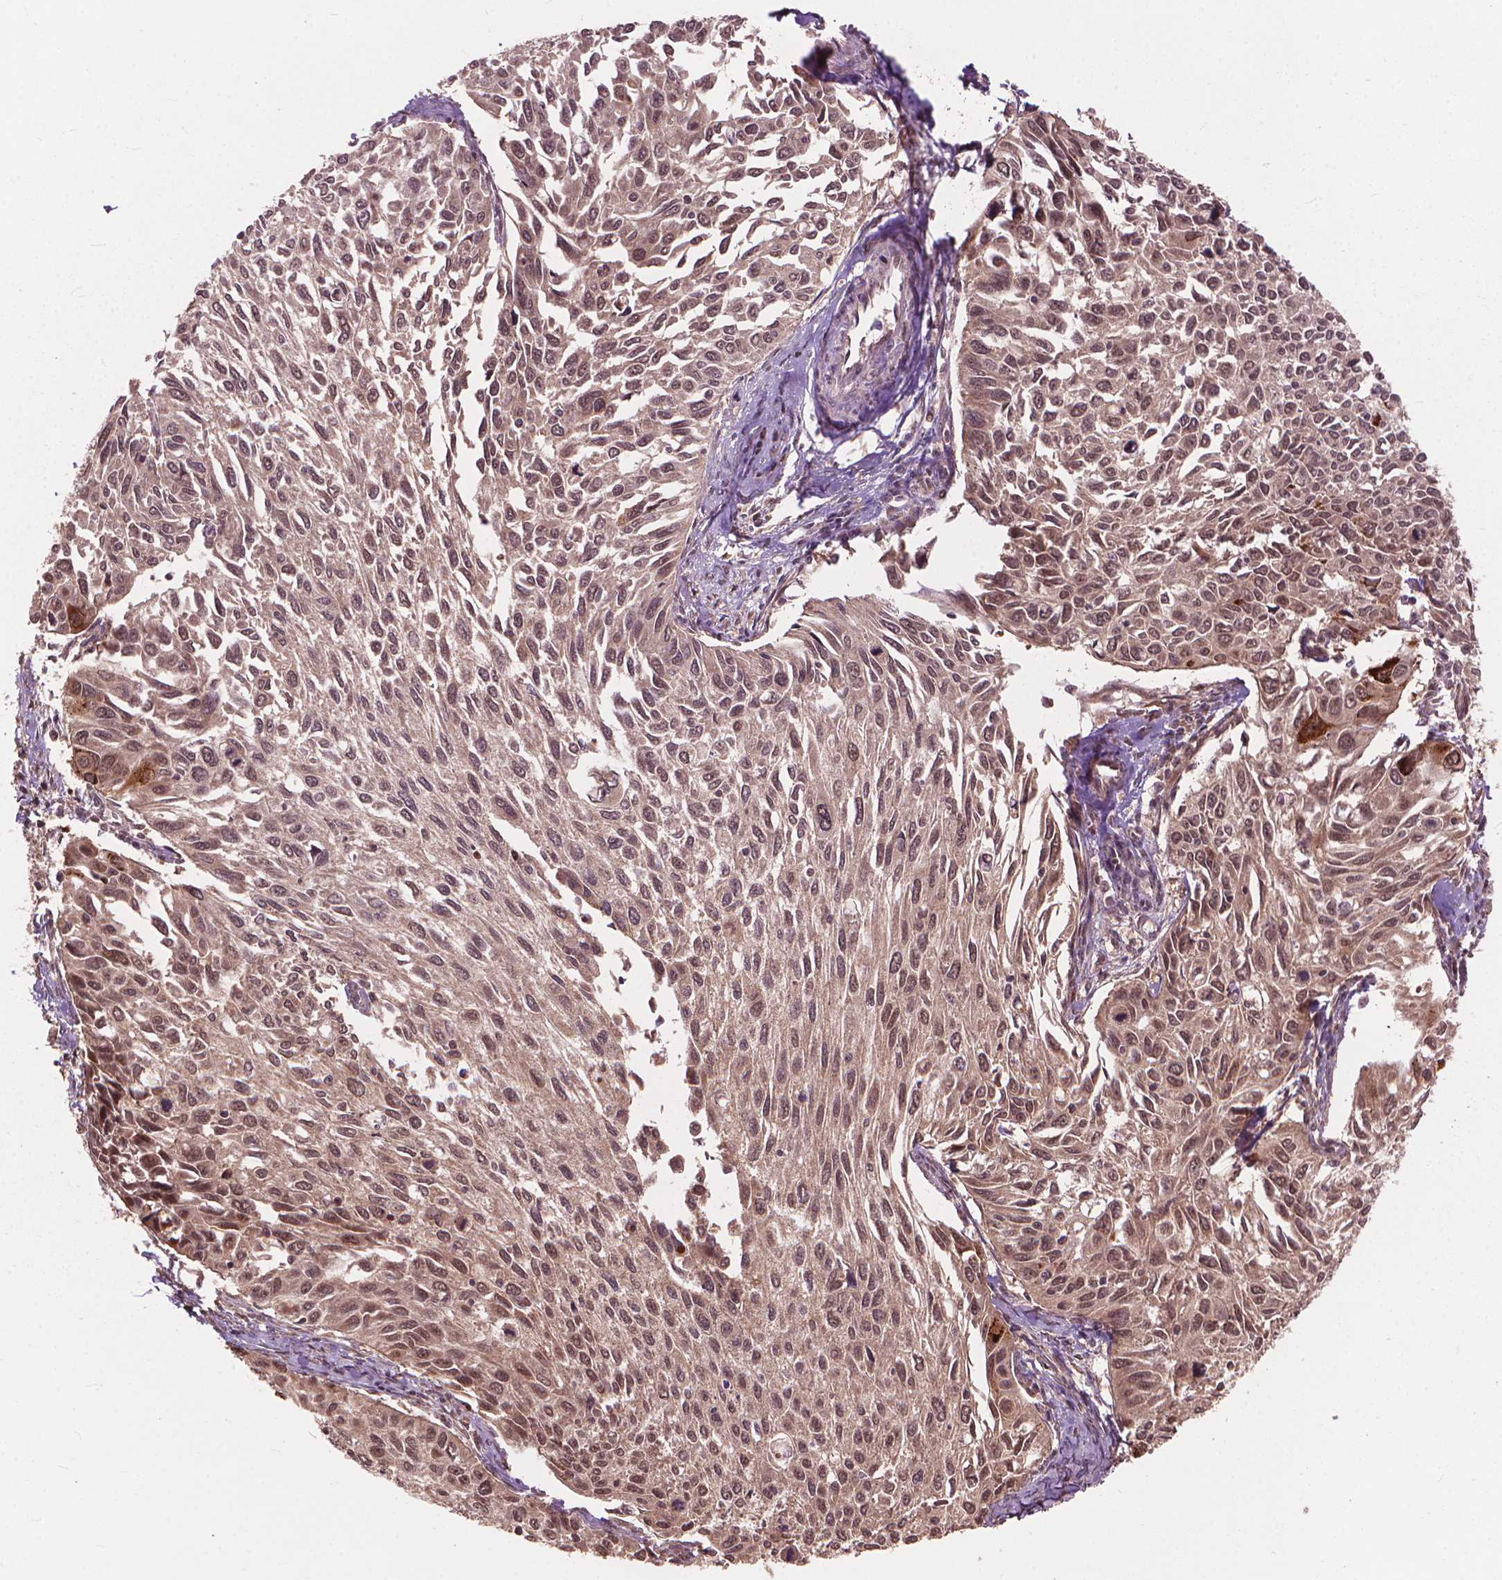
{"staining": {"intensity": "moderate", "quantity": ">75%", "location": "nuclear"}, "tissue": "cervical cancer", "cell_type": "Tumor cells", "image_type": "cancer", "snomed": [{"axis": "morphology", "description": "Squamous cell carcinoma, NOS"}, {"axis": "topography", "description": "Cervix"}], "caption": "Immunohistochemical staining of cervical cancer (squamous cell carcinoma) exhibits moderate nuclear protein staining in approximately >75% of tumor cells. (DAB IHC with brightfield microscopy, high magnification).", "gene": "SSU72", "patient": {"sex": "female", "age": 50}}